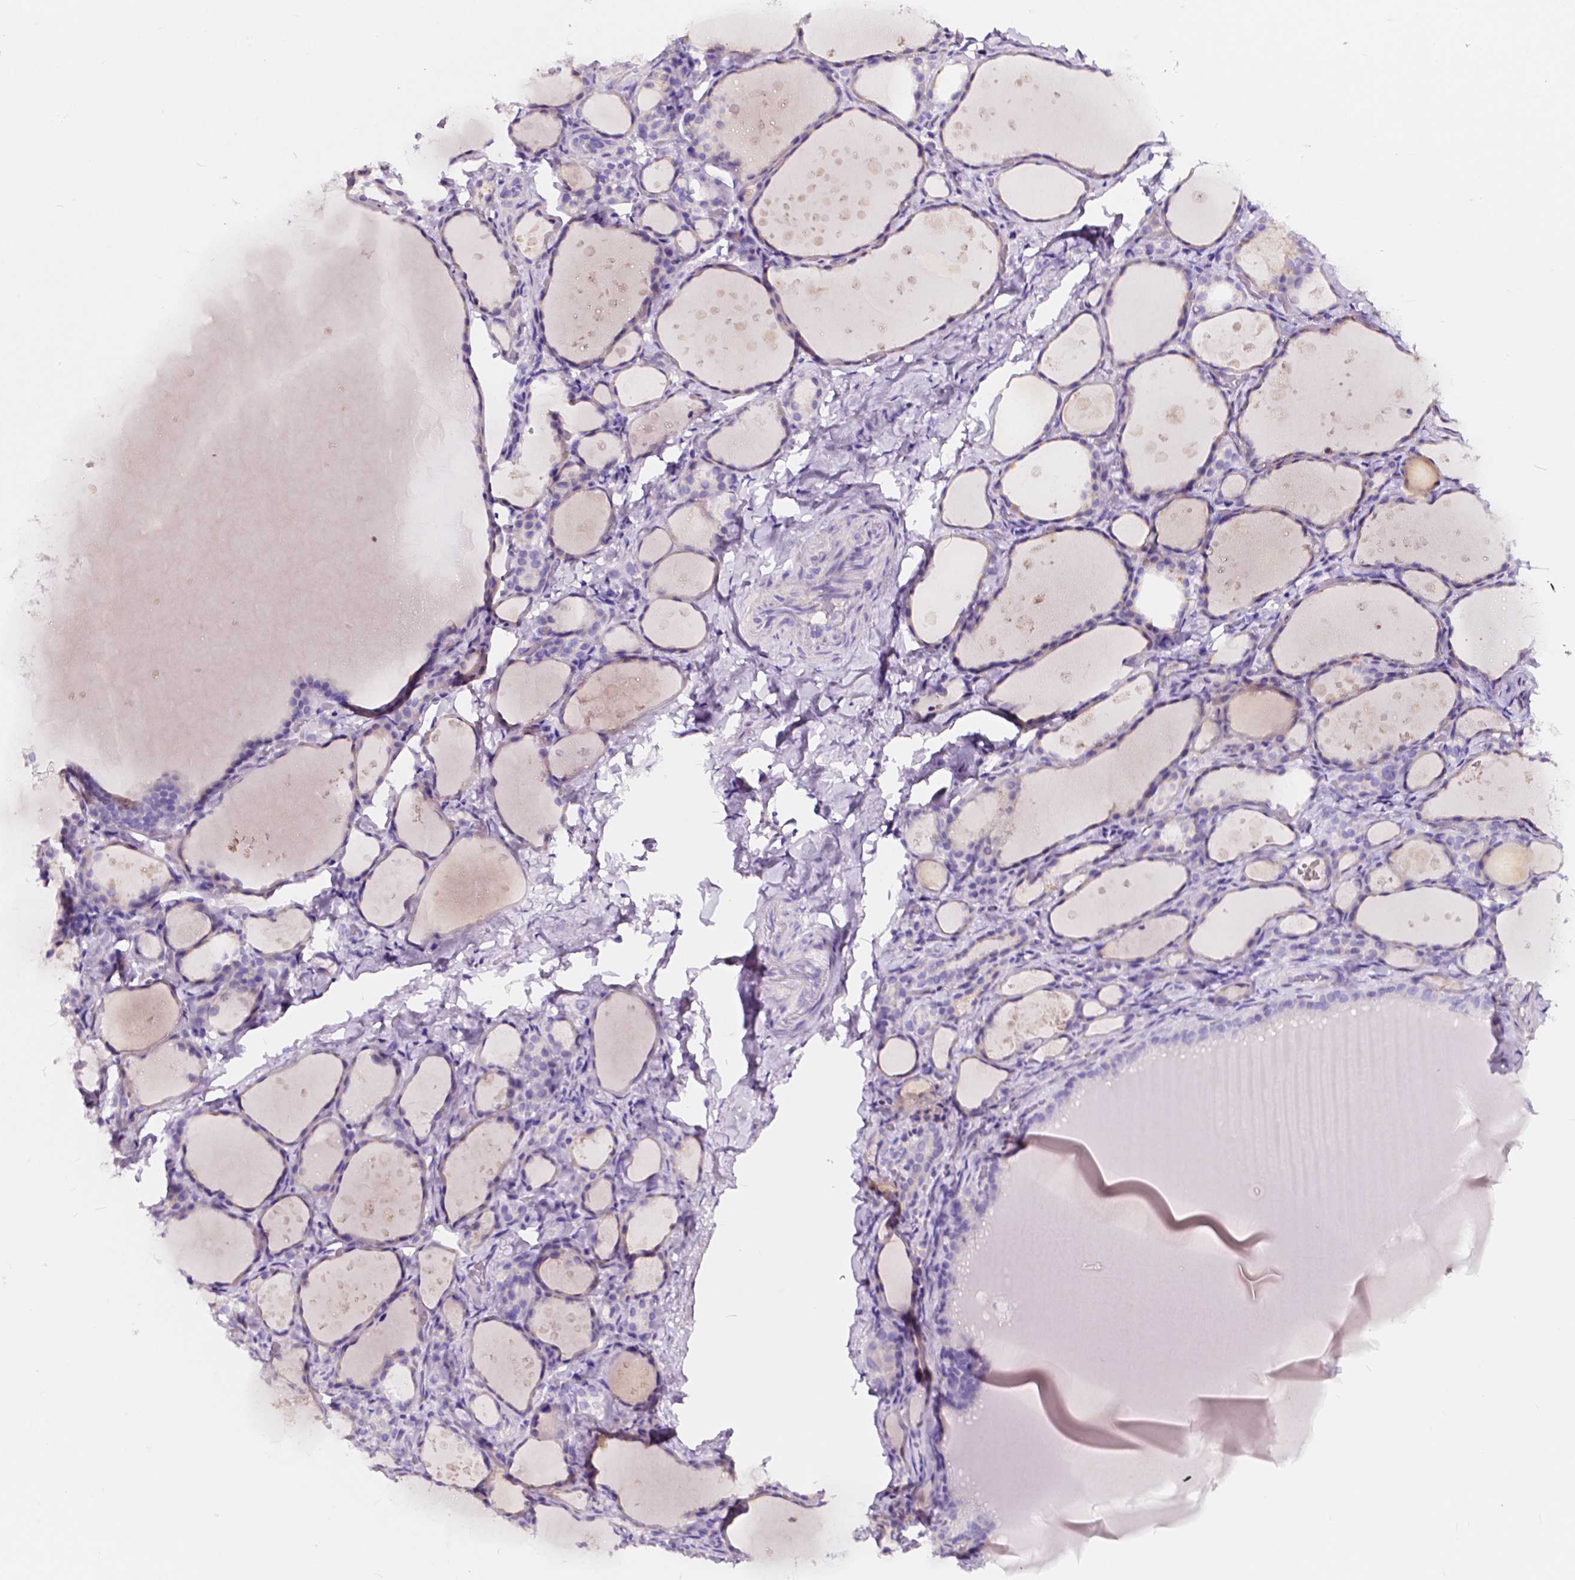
{"staining": {"intensity": "negative", "quantity": "none", "location": "none"}, "tissue": "thyroid gland", "cell_type": "Glandular cells", "image_type": "normal", "snomed": [{"axis": "morphology", "description": "Normal tissue, NOS"}, {"axis": "topography", "description": "Thyroid gland"}], "caption": "A high-resolution image shows immunohistochemistry (IHC) staining of unremarkable thyroid gland, which shows no significant staining in glandular cells.", "gene": "CLSTN2", "patient": {"sex": "male", "age": 68}}